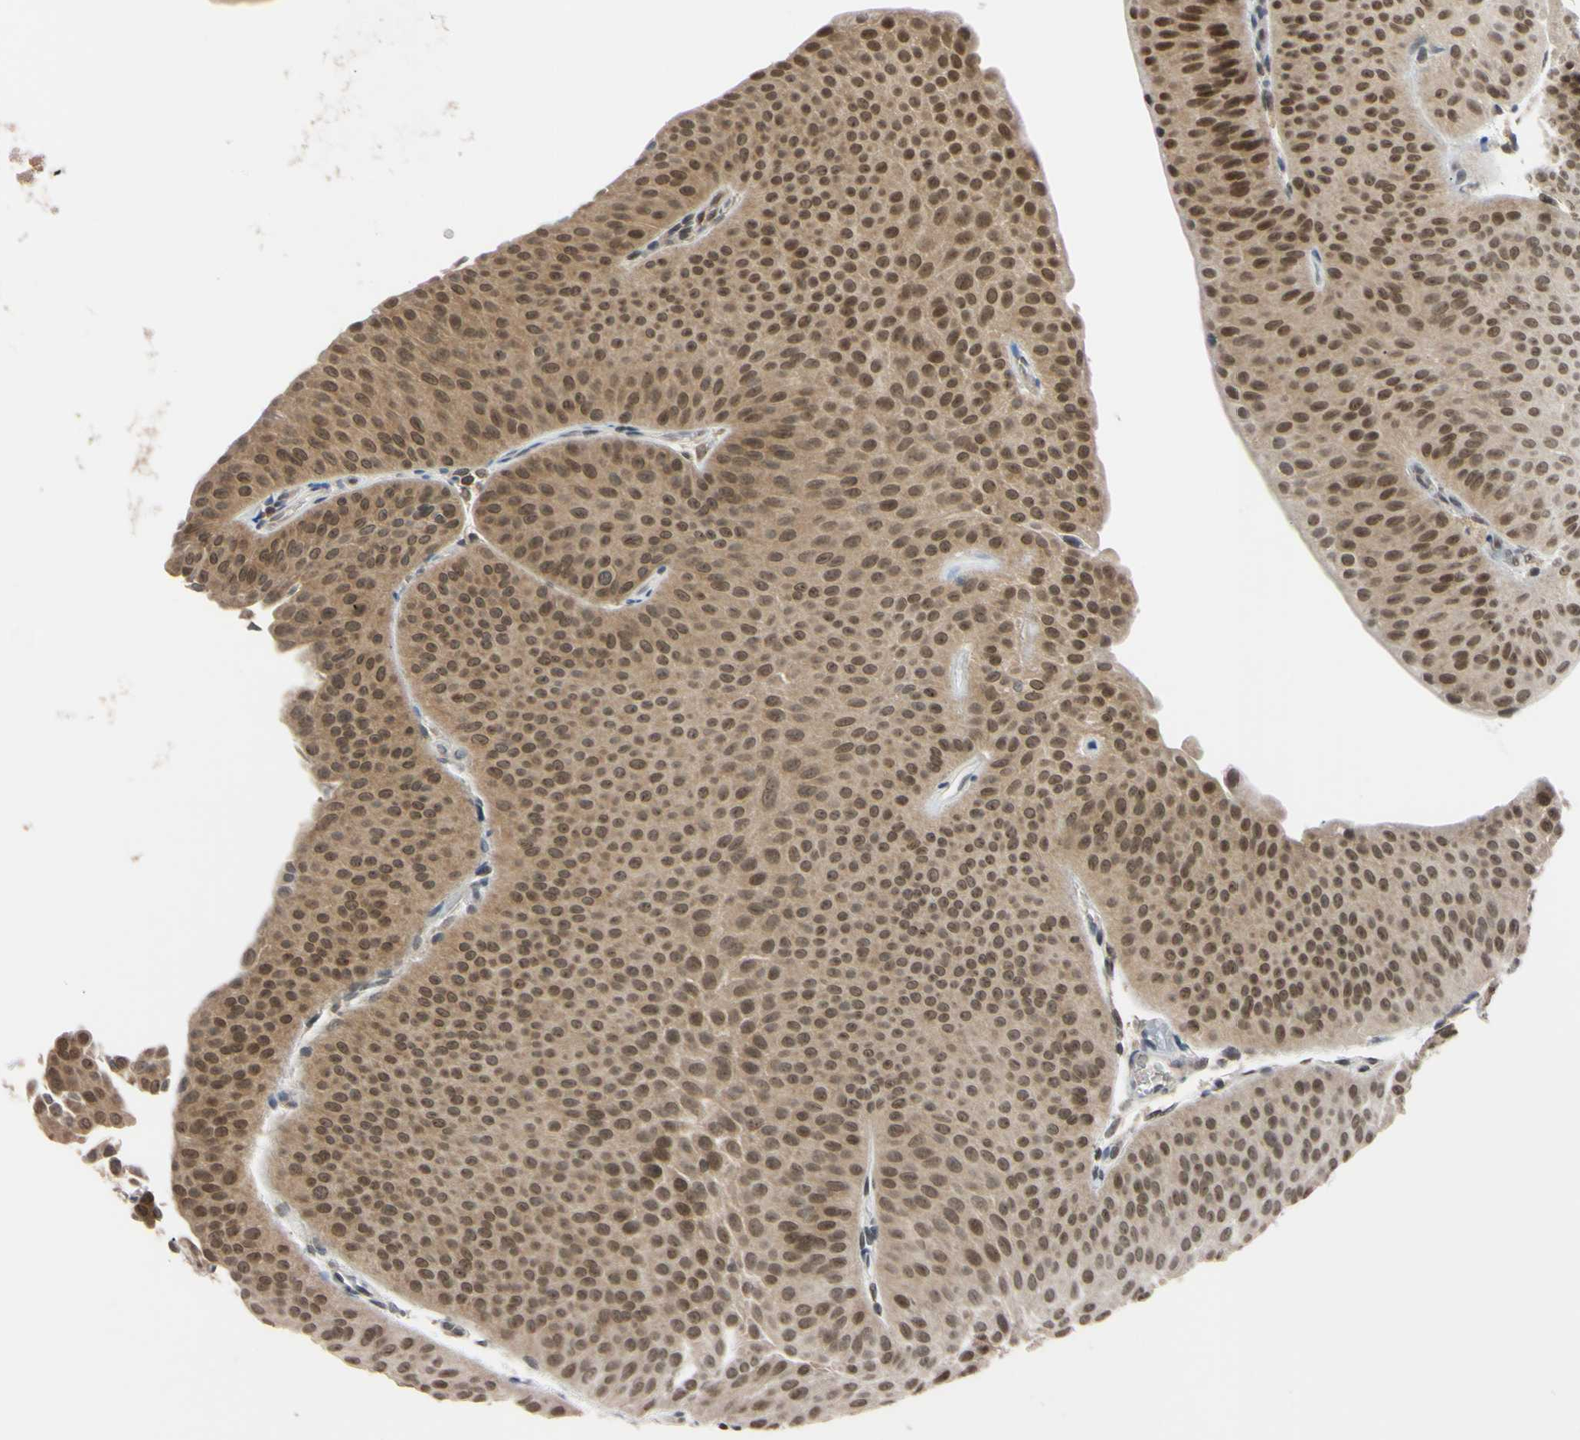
{"staining": {"intensity": "moderate", "quantity": ">75%", "location": "cytoplasmic/membranous,nuclear"}, "tissue": "urothelial cancer", "cell_type": "Tumor cells", "image_type": "cancer", "snomed": [{"axis": "morphology", "description": "Urothelial carcinoma, Low grade"}, {"axis": "topography", "description": "Urinary bladder"}], "caption": "Protein staining by immunohistochemistry exhibits moderate cytoplasmic/membranous and nuclear positivity in approximately >75% of tumor cells in urothelial cancer.", "gene": "UBE2I", "patient": {"sex": "female", "age": 60}}